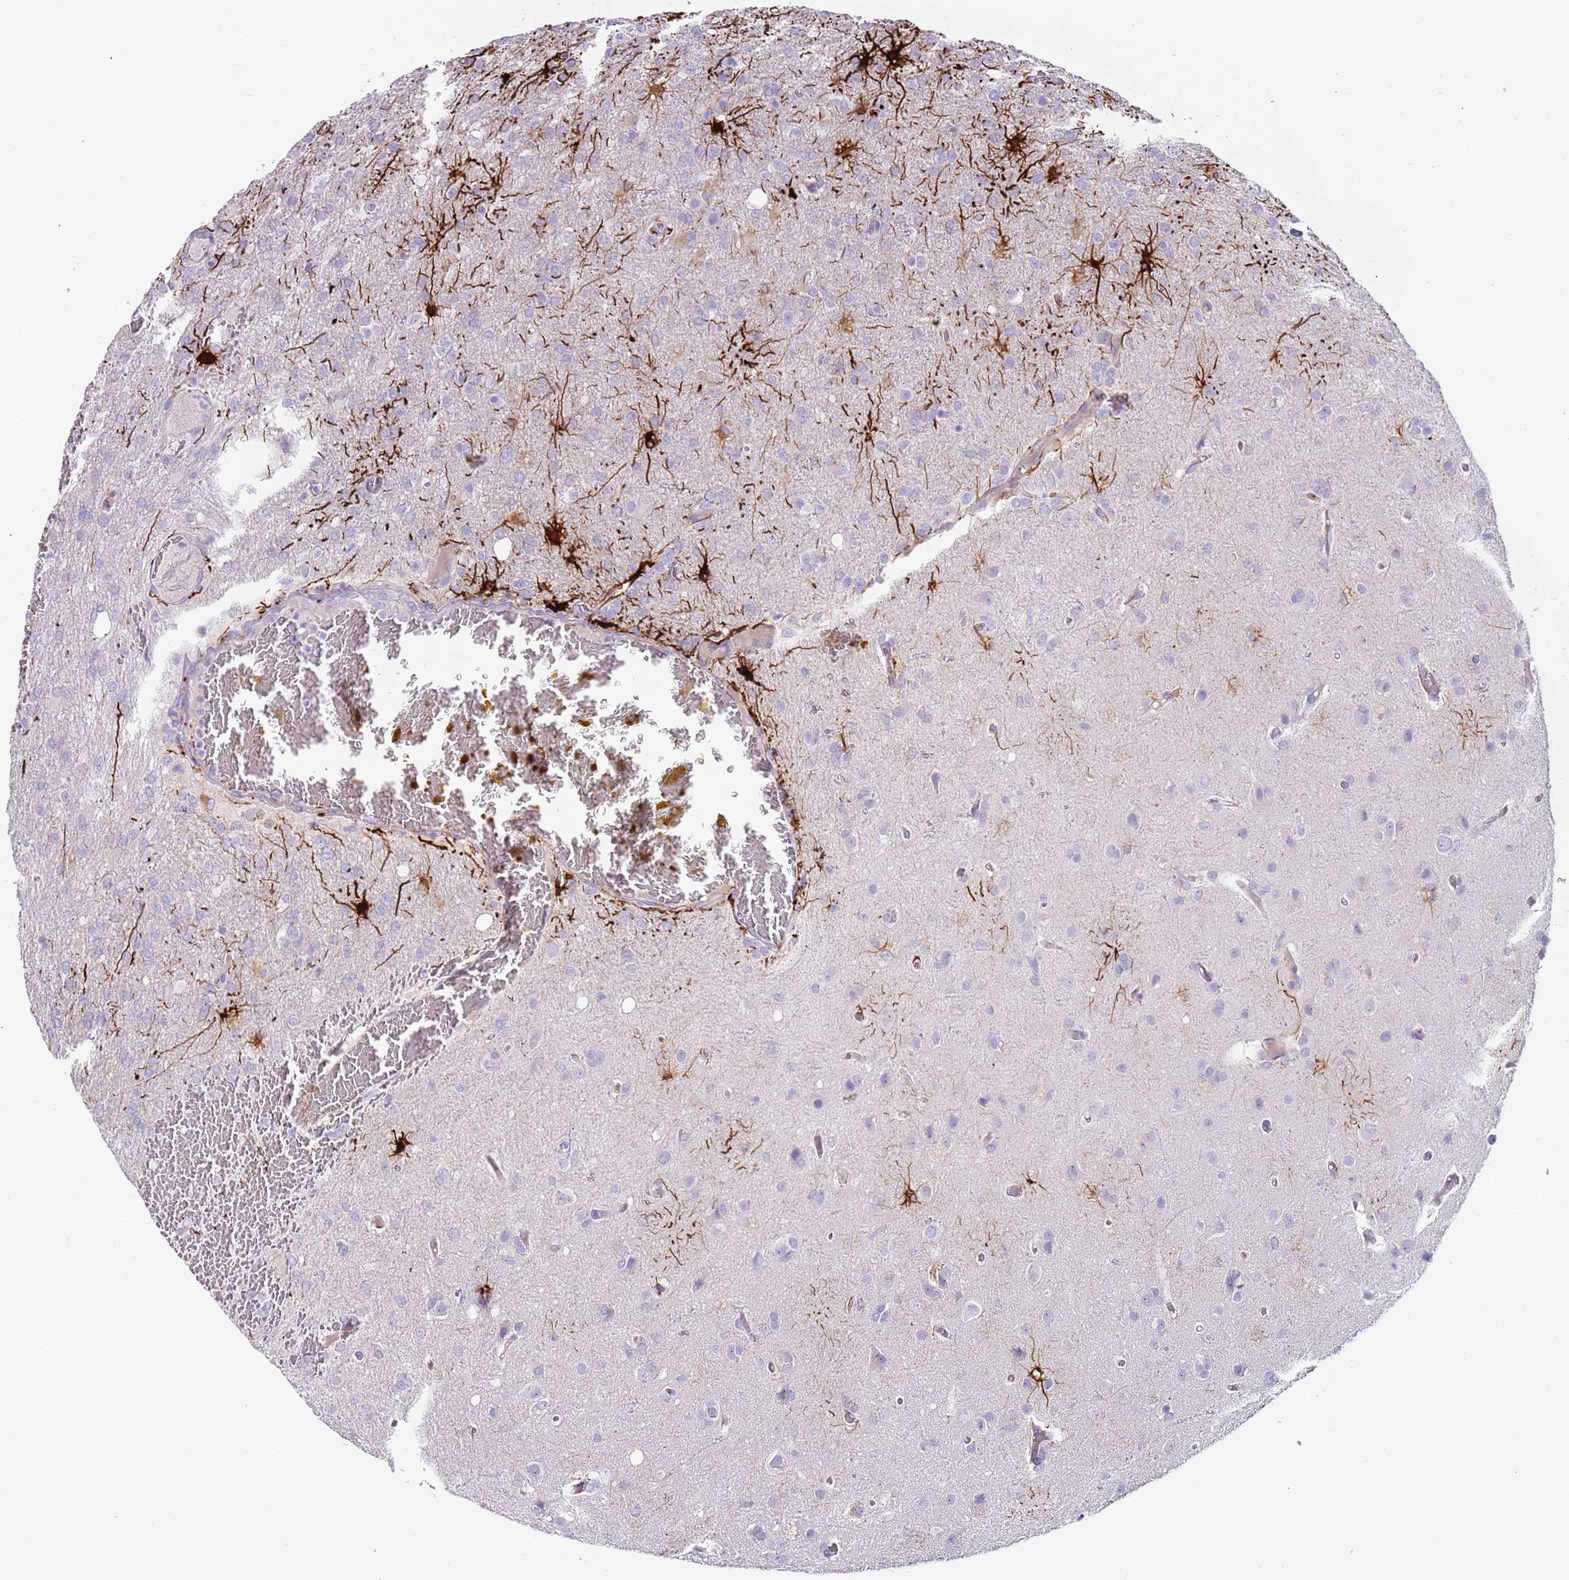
{"staining": {"intensity": "negative", "quantity": "none", "location": "none"}, "tissue": "glioma", "cell_type": "Tumor cells", "image_type": "cancer", "snomed": [{"axis": "morphology", "description": "Glioma, malignant, High grade"}, {"axis": "topography", "description": "Brain"}], "caption": "There is no significant positivity in tumor cells of malignant glioma (high-grade).", "gene": "LRRN3", "patient": {"sex": "female", "age": 74}}